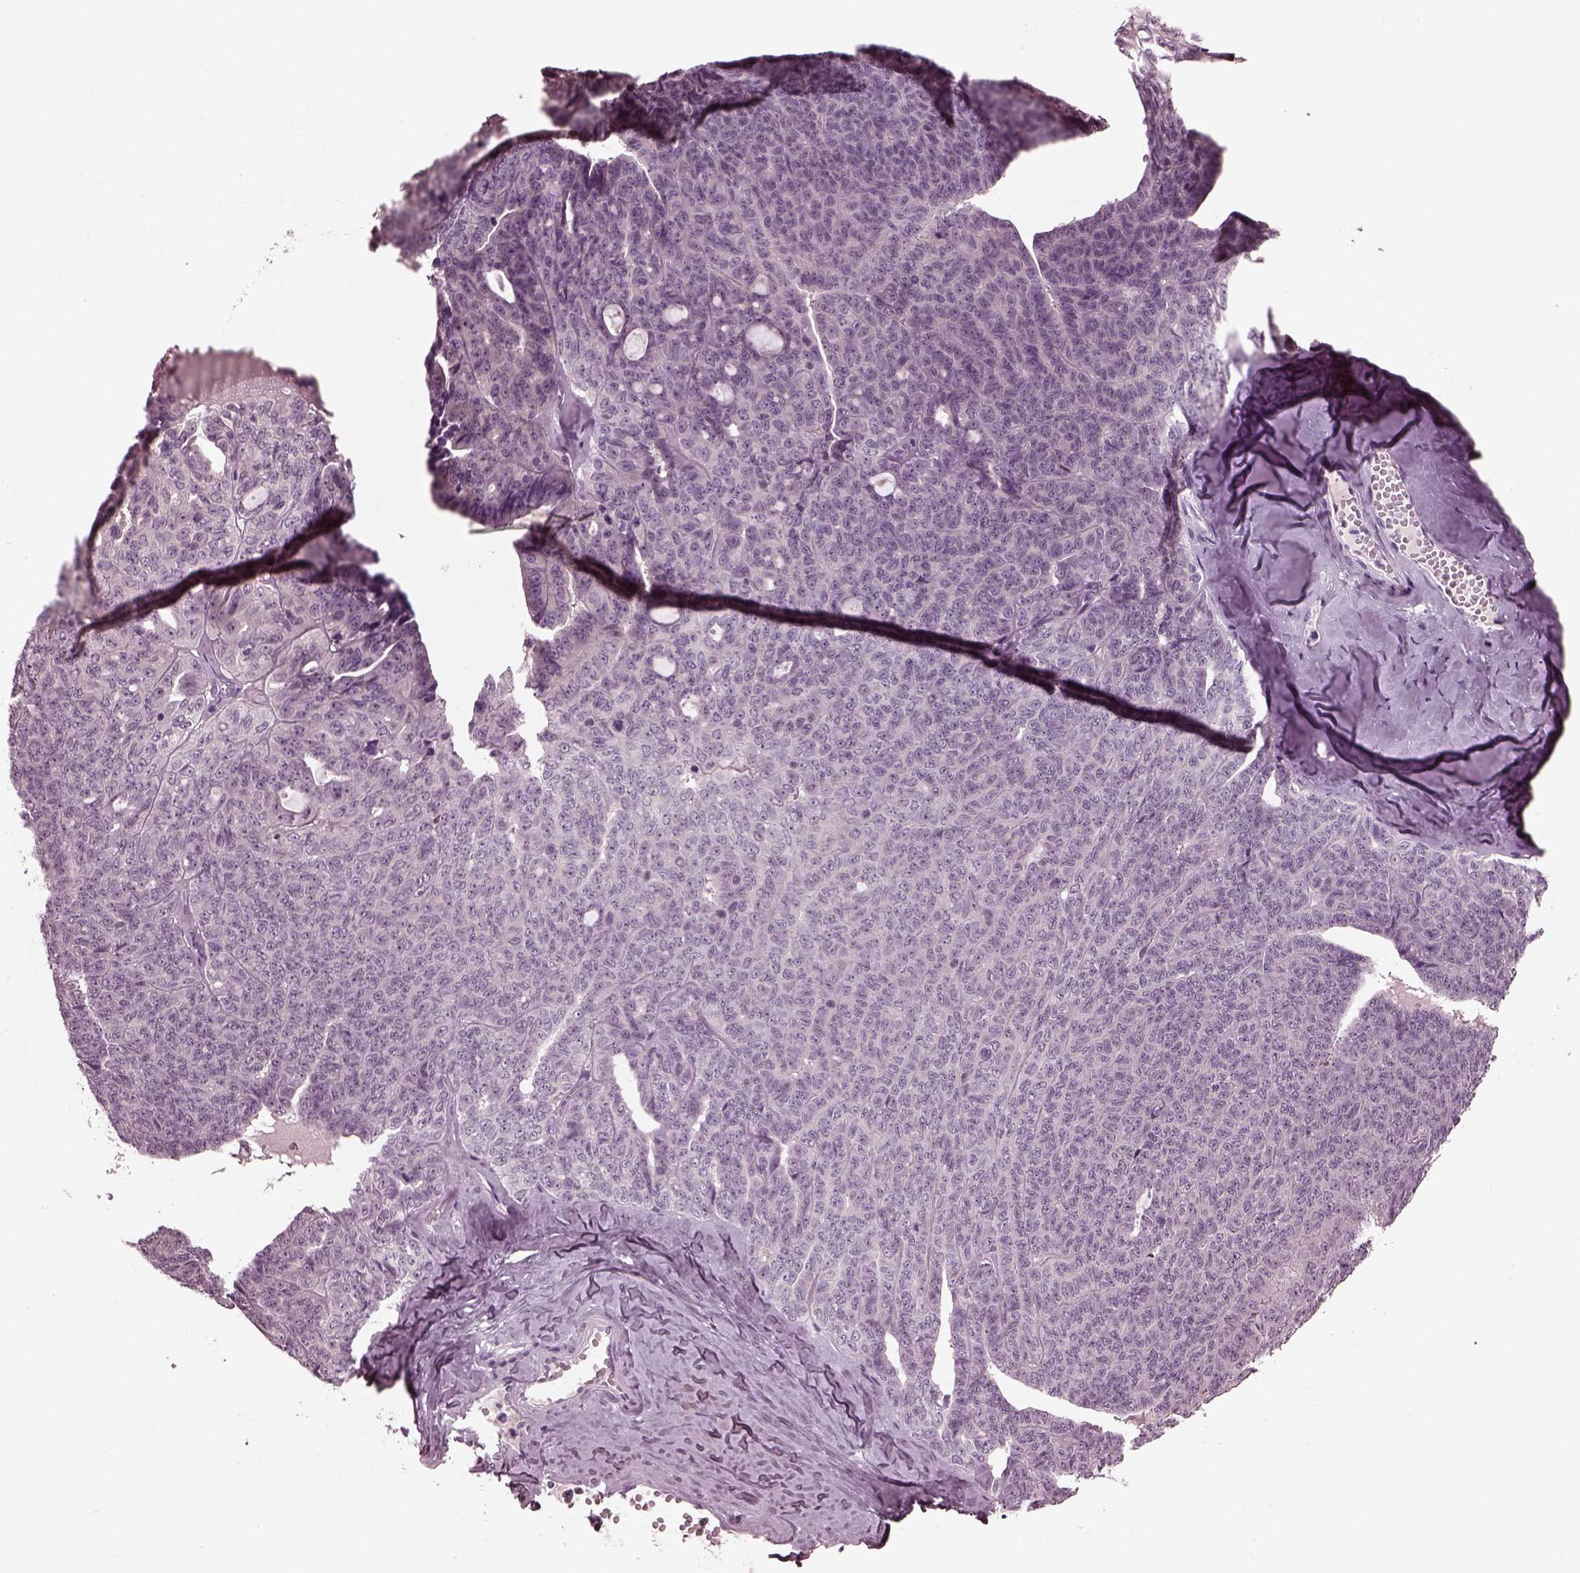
{"staining": {"intensity": "negative", "quantity": "none", "location": "none"}, "tissue": "ovarian cancer", "cell_type": "Tumor cells", "image_type": "cancer", "snomed": [{"axis": "morphology", "description": "Cystadenocarcinoma, serous, NOS"}, {"axis": "topography", "description": "Ovary"}], "caption": "DAB (3,3'-diaminobenzidine) immunohistochemical staining of human serous cystadenocarcinoma (ovarian) exhibits no significant staining in tumor cells.", "gene": "MIB2", "patient": {"sex": "female", "age": 71}}